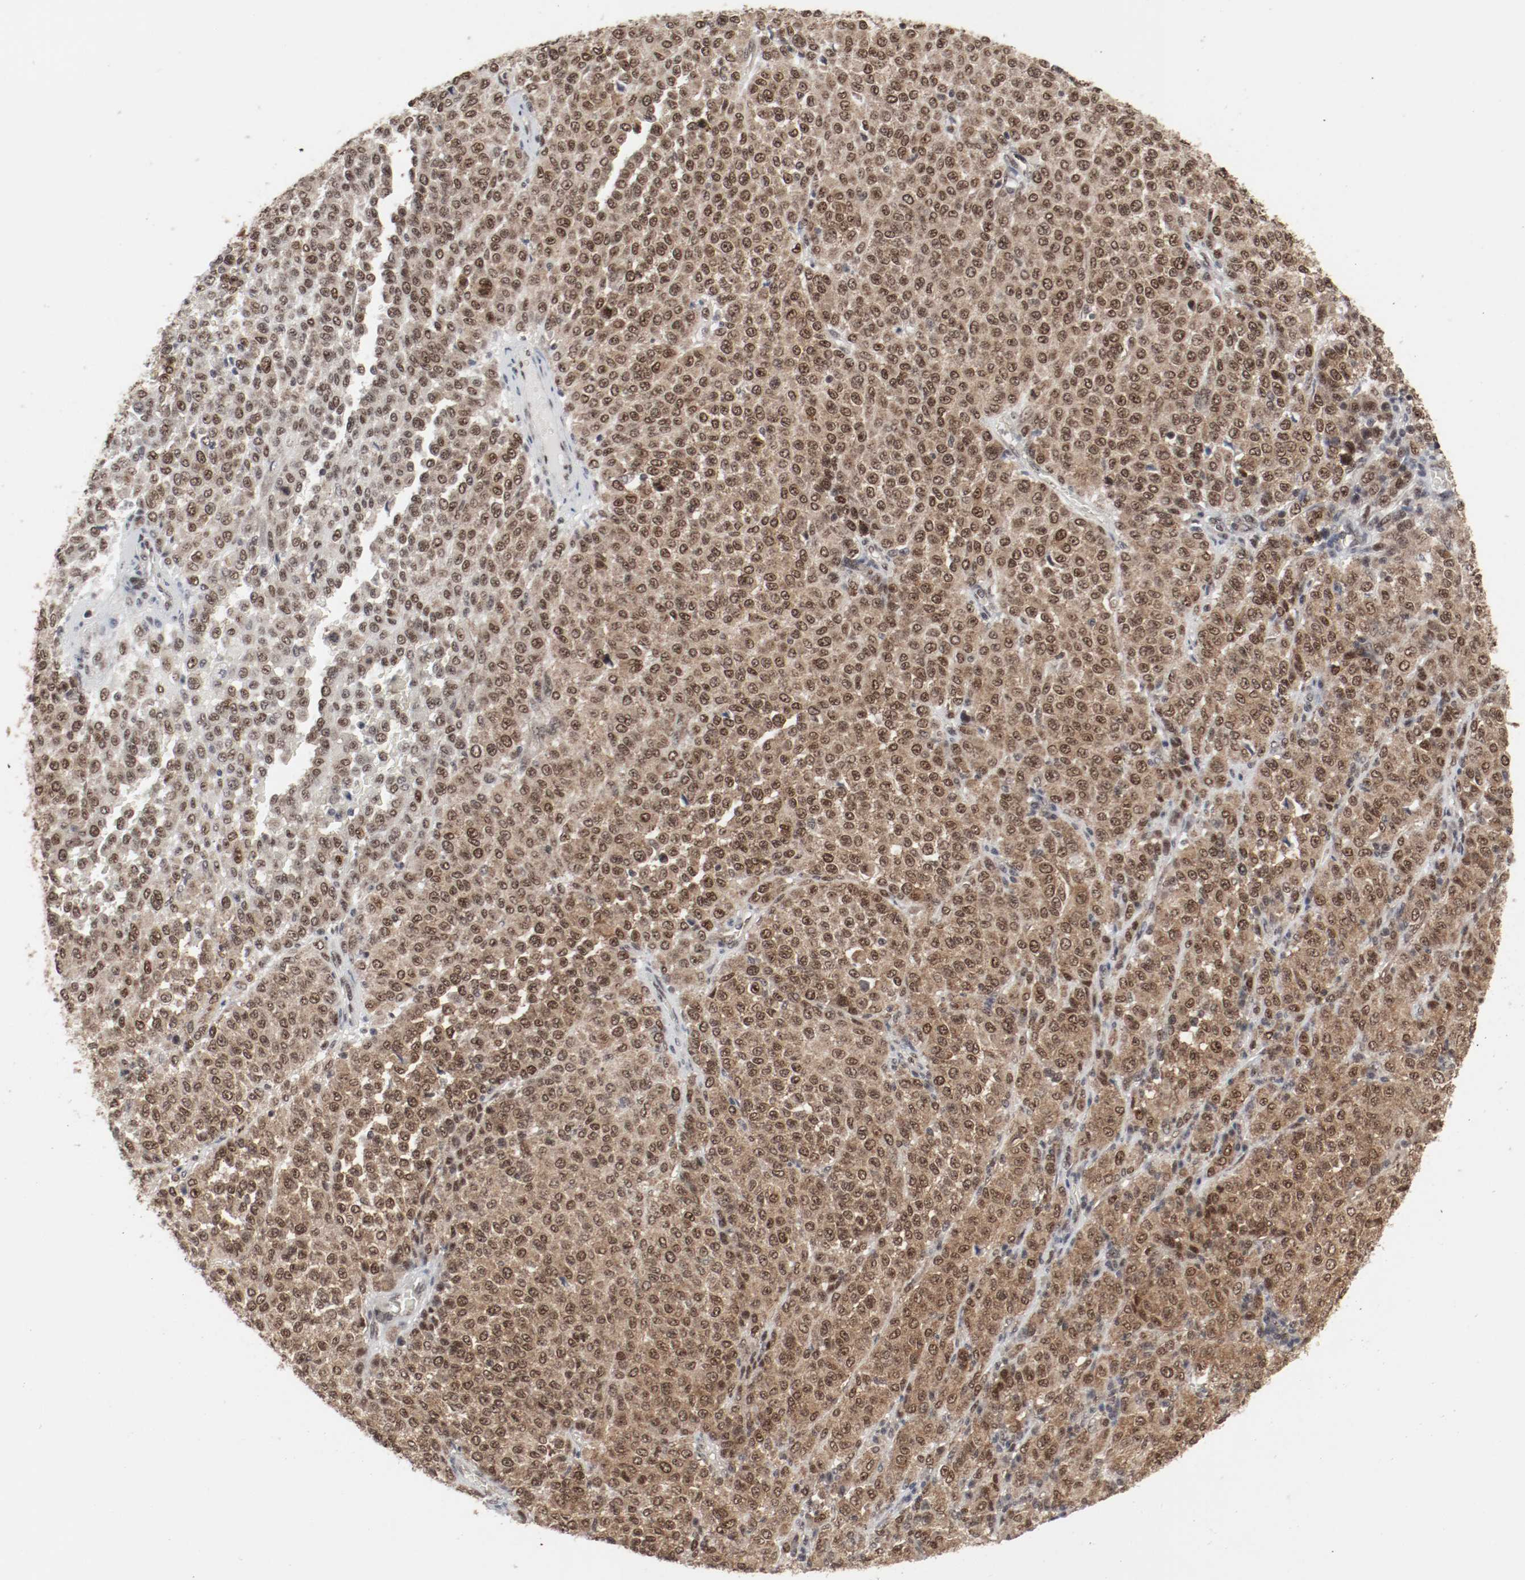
{"staining": {"intensity": "moderate", "quantity": ">75%", "location": "cytoplasmic/membranous,nuclear"}, "tissue": "melanoma", "cell_type": "Tumor cells", "image_type": "cancer", "snomed": [{"axis": "morphology", "description": "Malignant melanoma, Metastatic site"}, {"axis": "topography", "description": "Pancreas"}], "caption": "Malignant melanoma (metastatic site) tissue reveals moderate cytoplasmic/membranous and nuclear positivity in about >75% of tumor cells", "gene": "CSNK2B", "patient": {"sex": "female", "age": 30}}